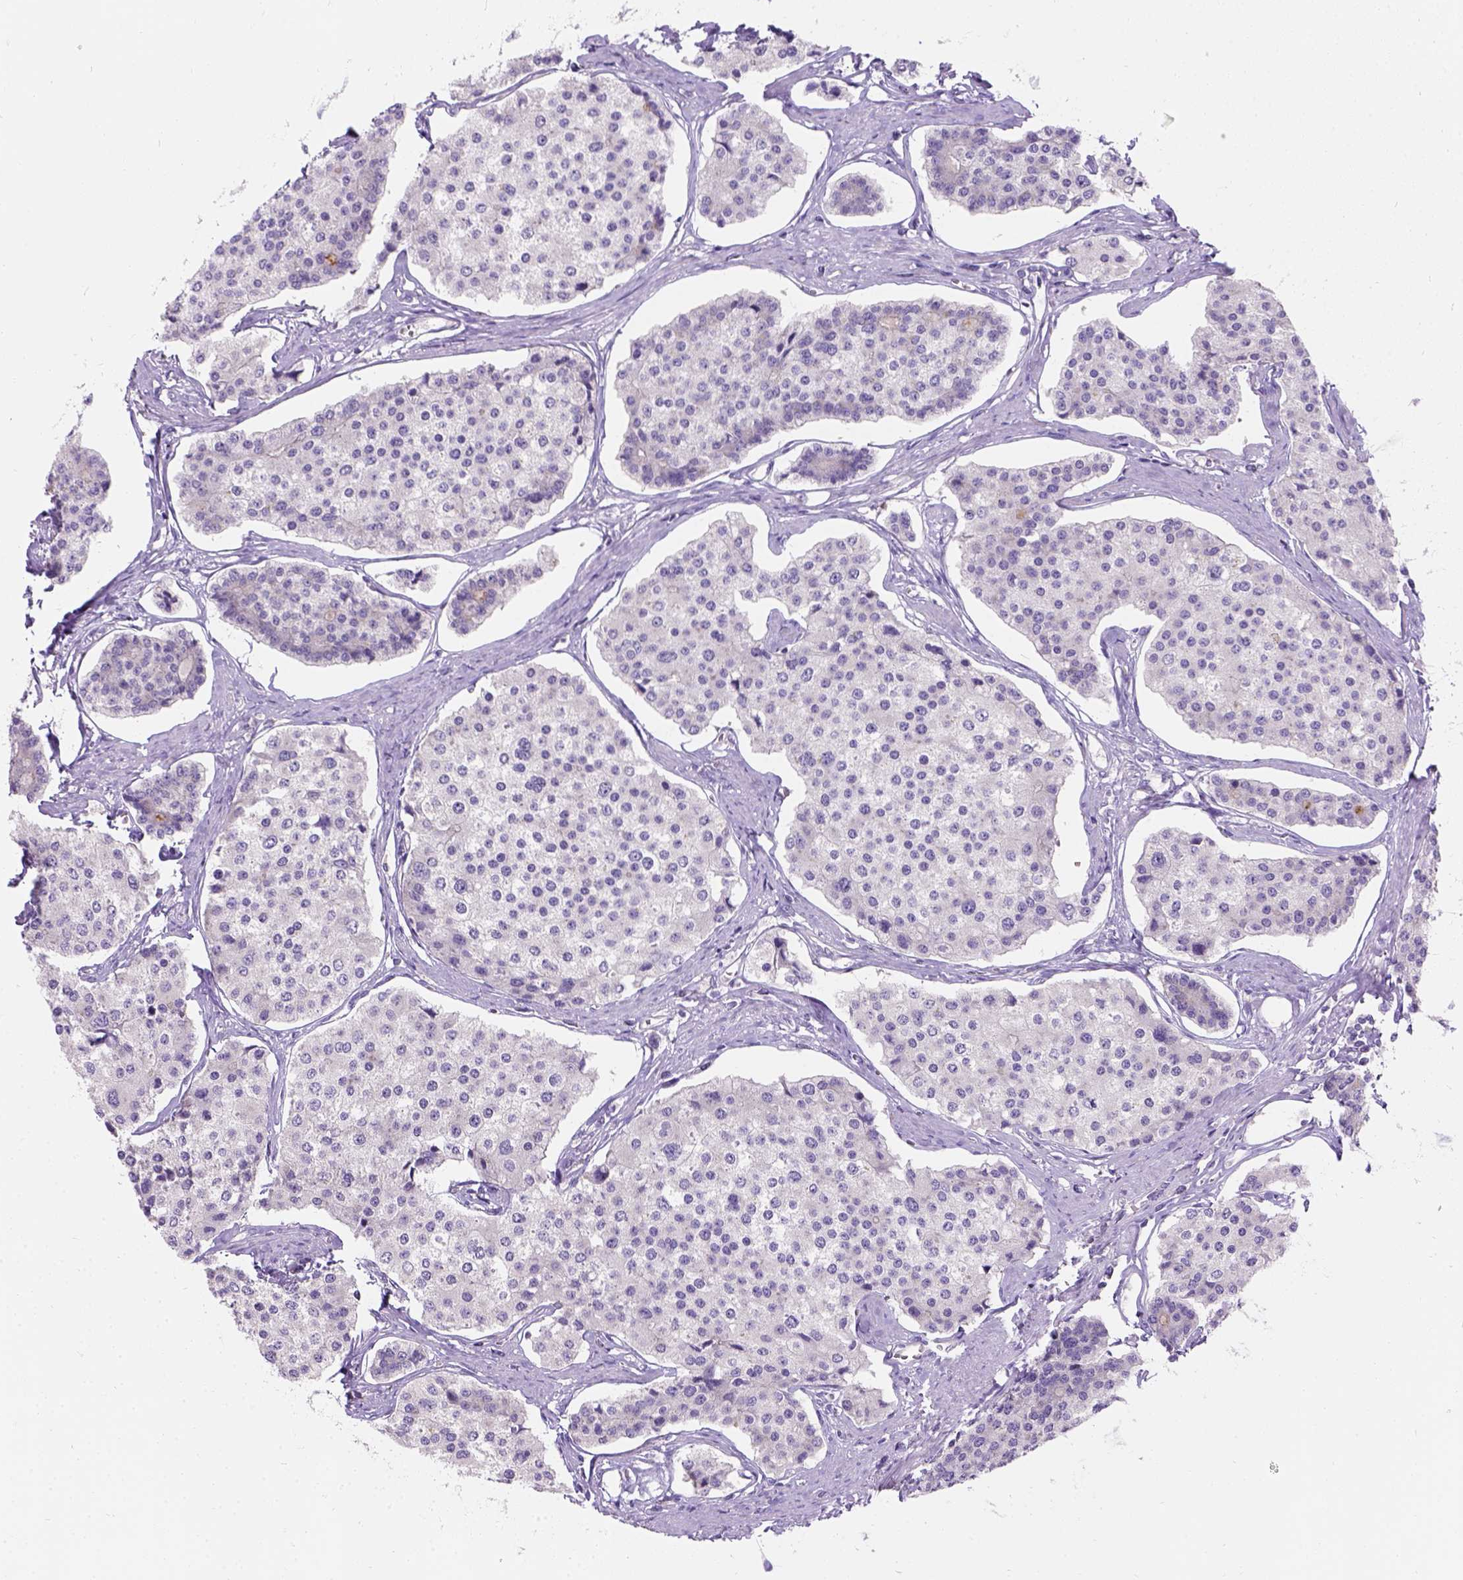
{"staining": {"intensity": "negative", "quantity": "none", "location": "none"}, "tissue": "carcinoid", "cell_type": "Tumor cells", "image_type": "cancer", "snomed": [{"axis": "morphology", "description": "Carcinoid, malignant, NOS"}, {"axis": "topography", "description": "Small intestine"}], "caption": "This histopathology image is of carcinoid stained with immunohistochemistry to label a protein in brown with the nuclei are counter-stained blue. There is no expression in tumor cells.", "gene": "C20orf144", "patient": {"sex": "female", "age": 65}}